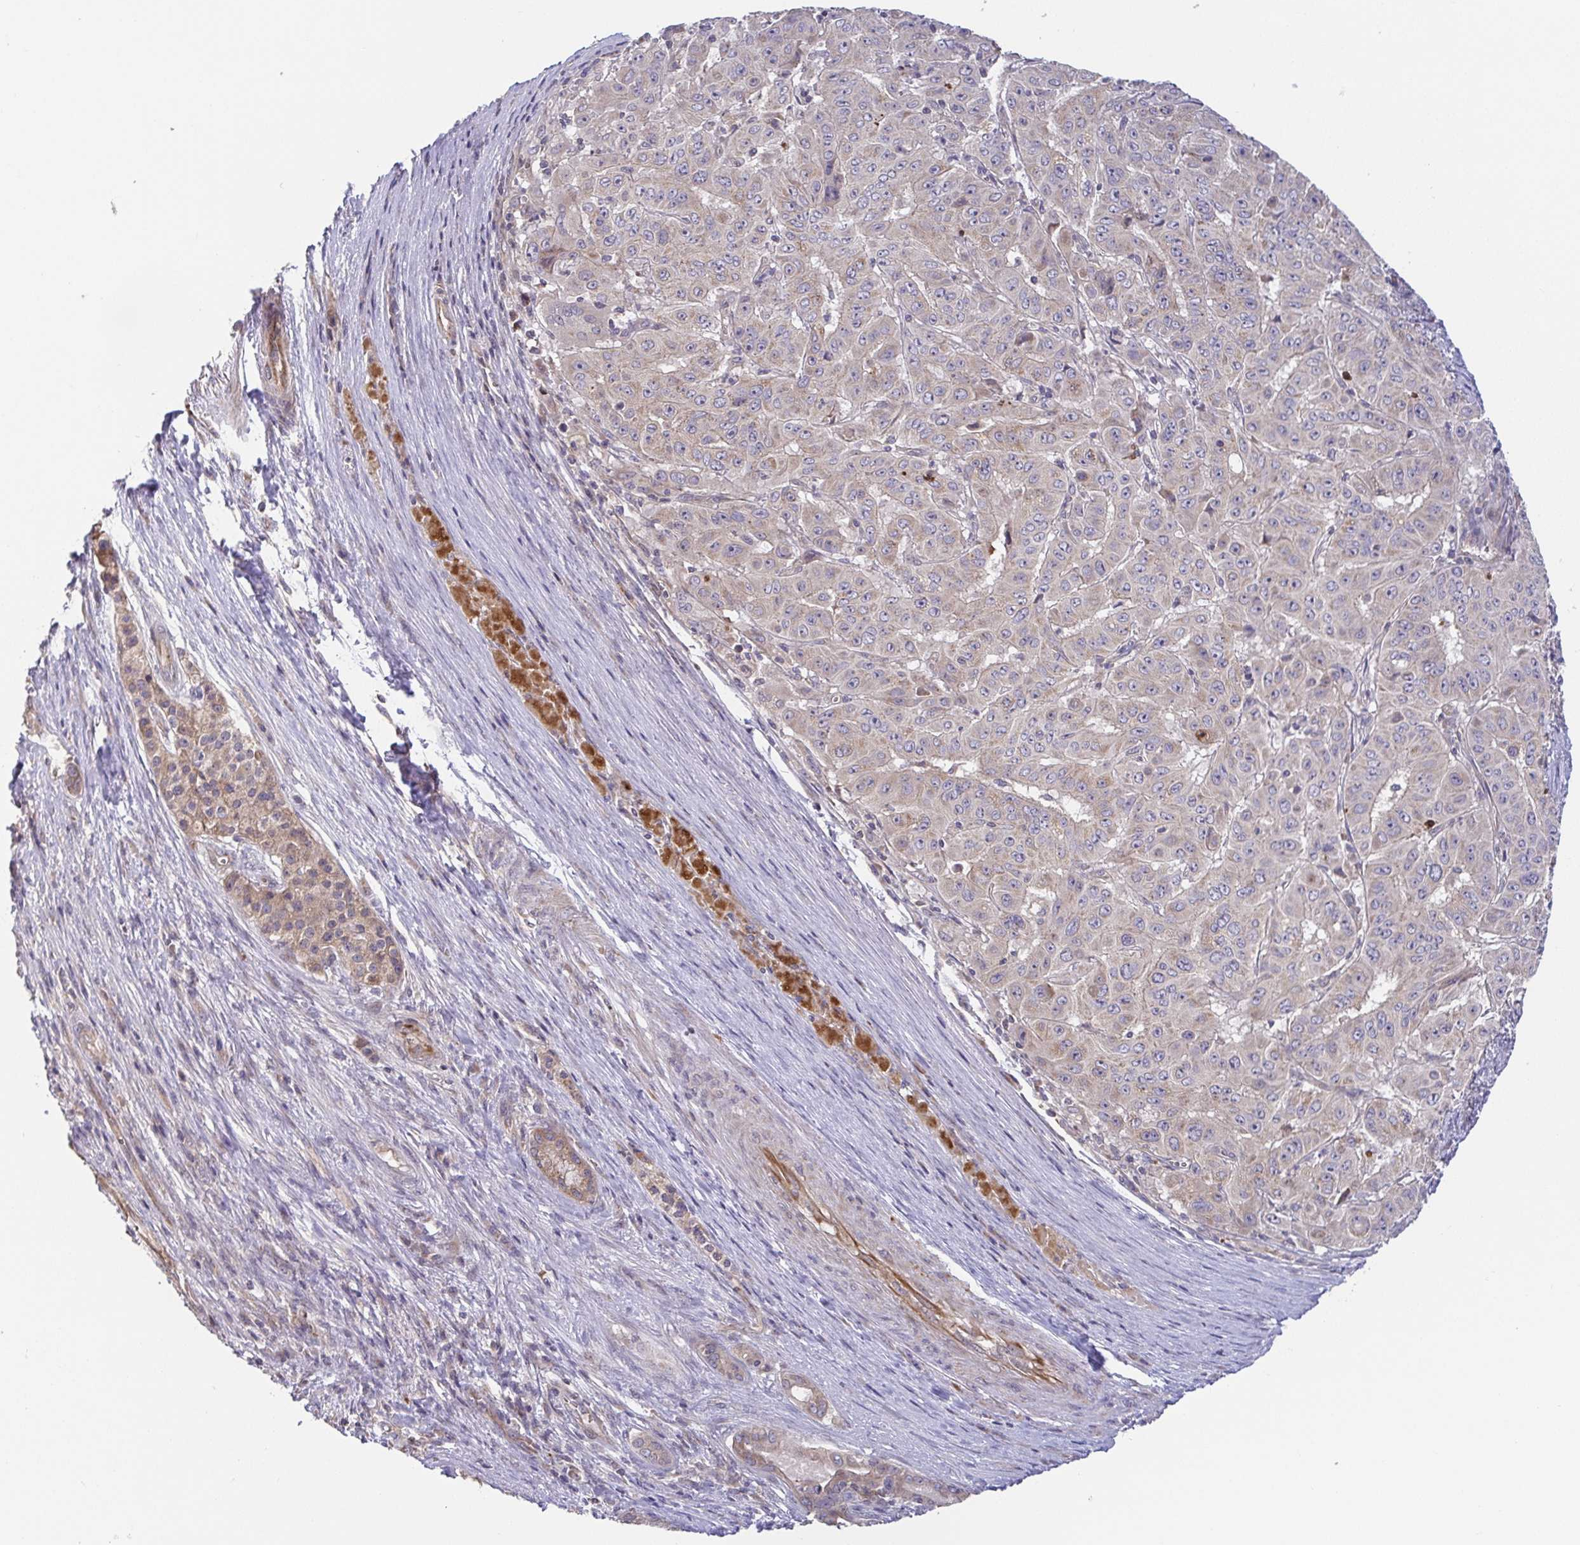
{"staining": {"intensity": "weak", "quantity": ">75%", "location": "cytoplasmic/membranous"}, "tissue": "pancreatic cancer", "cell_type": "Tumor cells", "image_type": "cancer", "snomed": [{"axis": "morphology", "description": "Adenocarcinoma, NOS"}, {"axis": "topography", "description": "Pancreas"}], "caption": "Human pancreatic cancer (adenocarcinoma) stained with a protein marker displays weak staining in tumor cells.", "gene": "OSBPL7", "patient": {"sex": "male", "age": 63}}